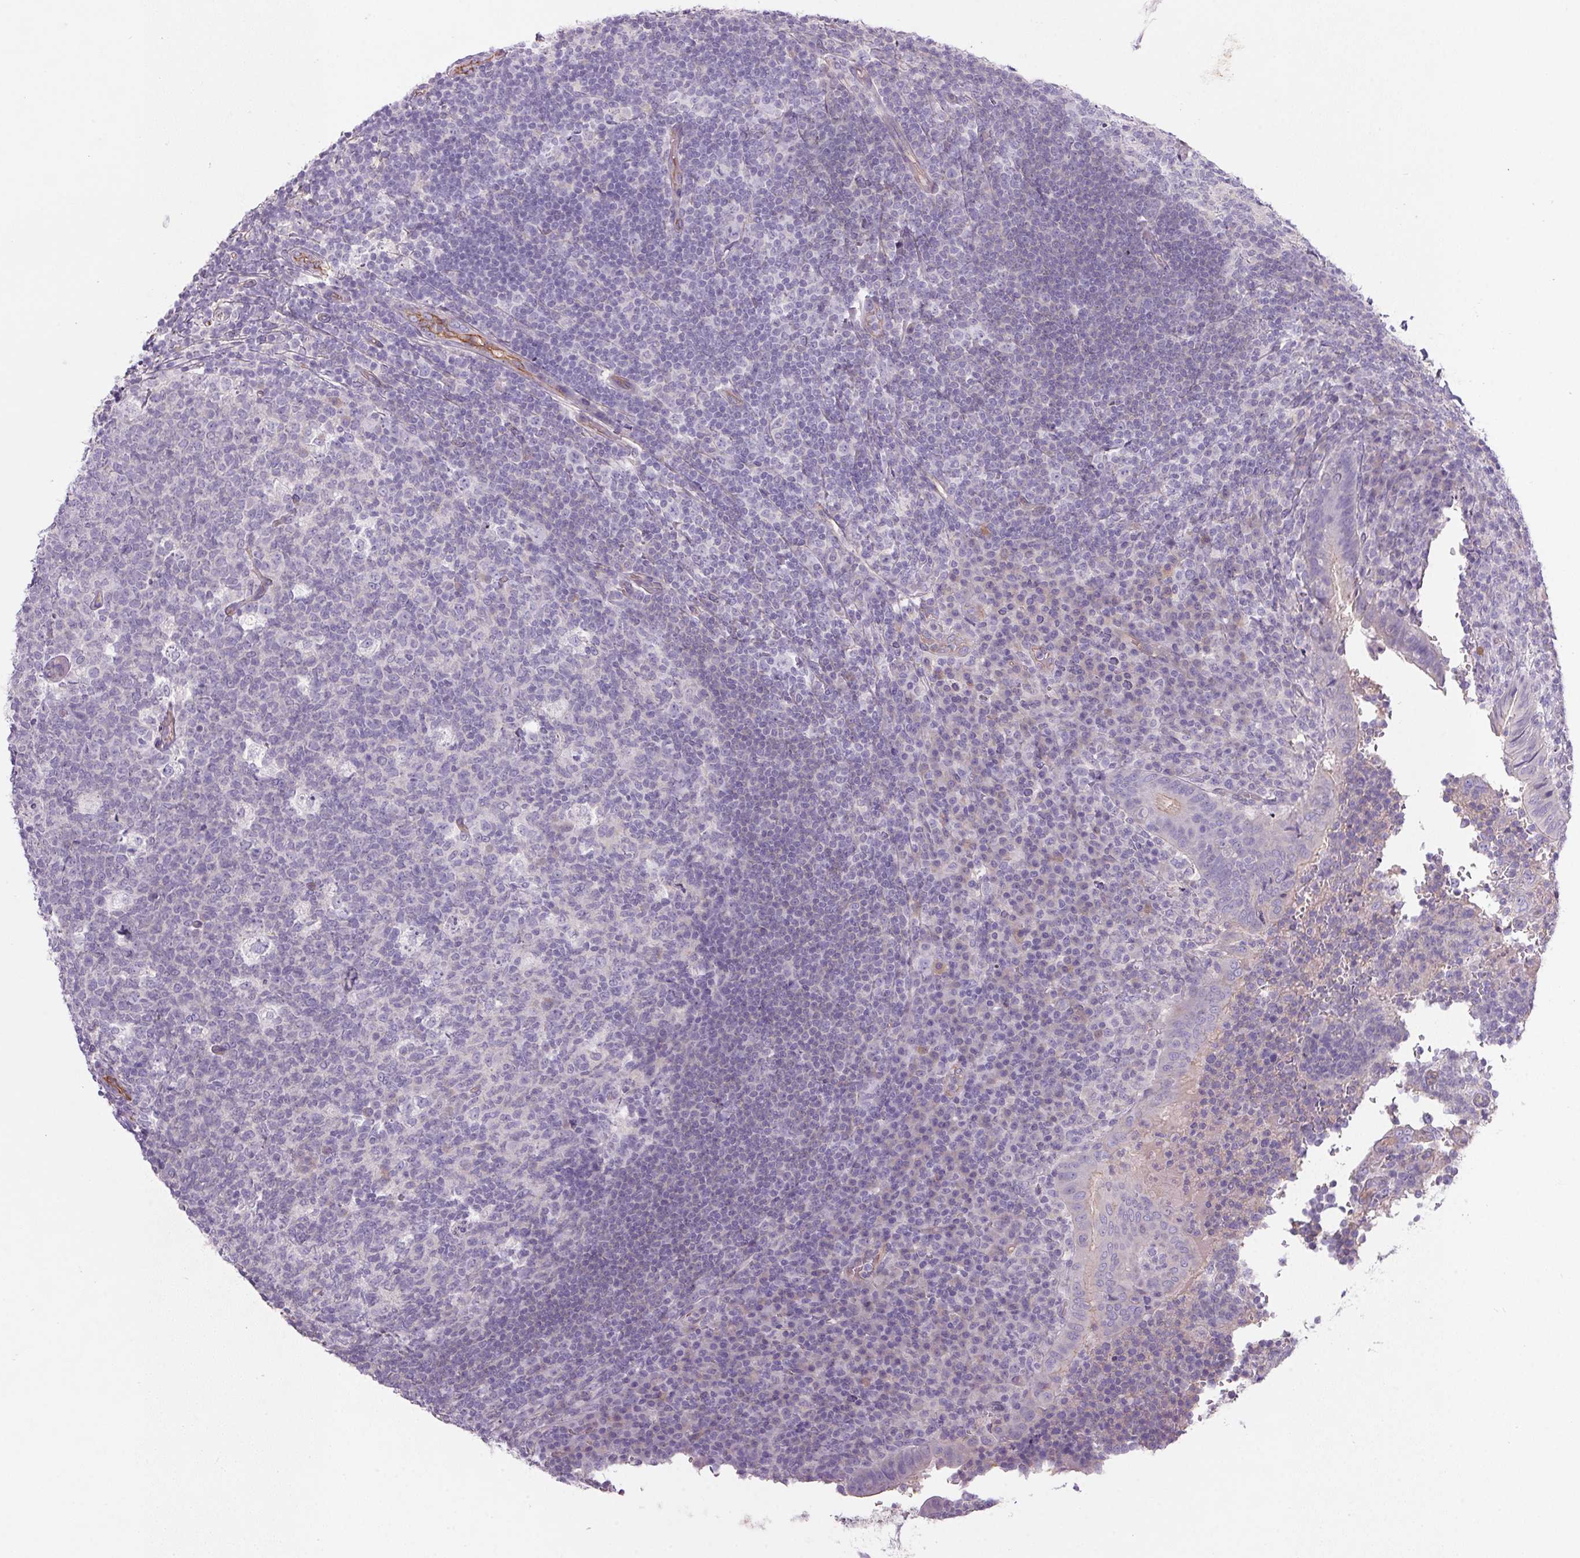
{"staining": {"intensity": "negative", "quantity": "none", "location": "none"}, "tissue": "appendix", "cell_type": "Glandular cells", "image_type": "normal", "snomed": [{"axis": "morphology", "description": "Normal tissue, NOS"}, {"axis": "topography", "description": "Appendix"}], "caption": "Image shows no significant protein positivity in glandular cells of benign appendix.", "gene": "APOC4", "patient": {"sex": "male", "age": 18}}